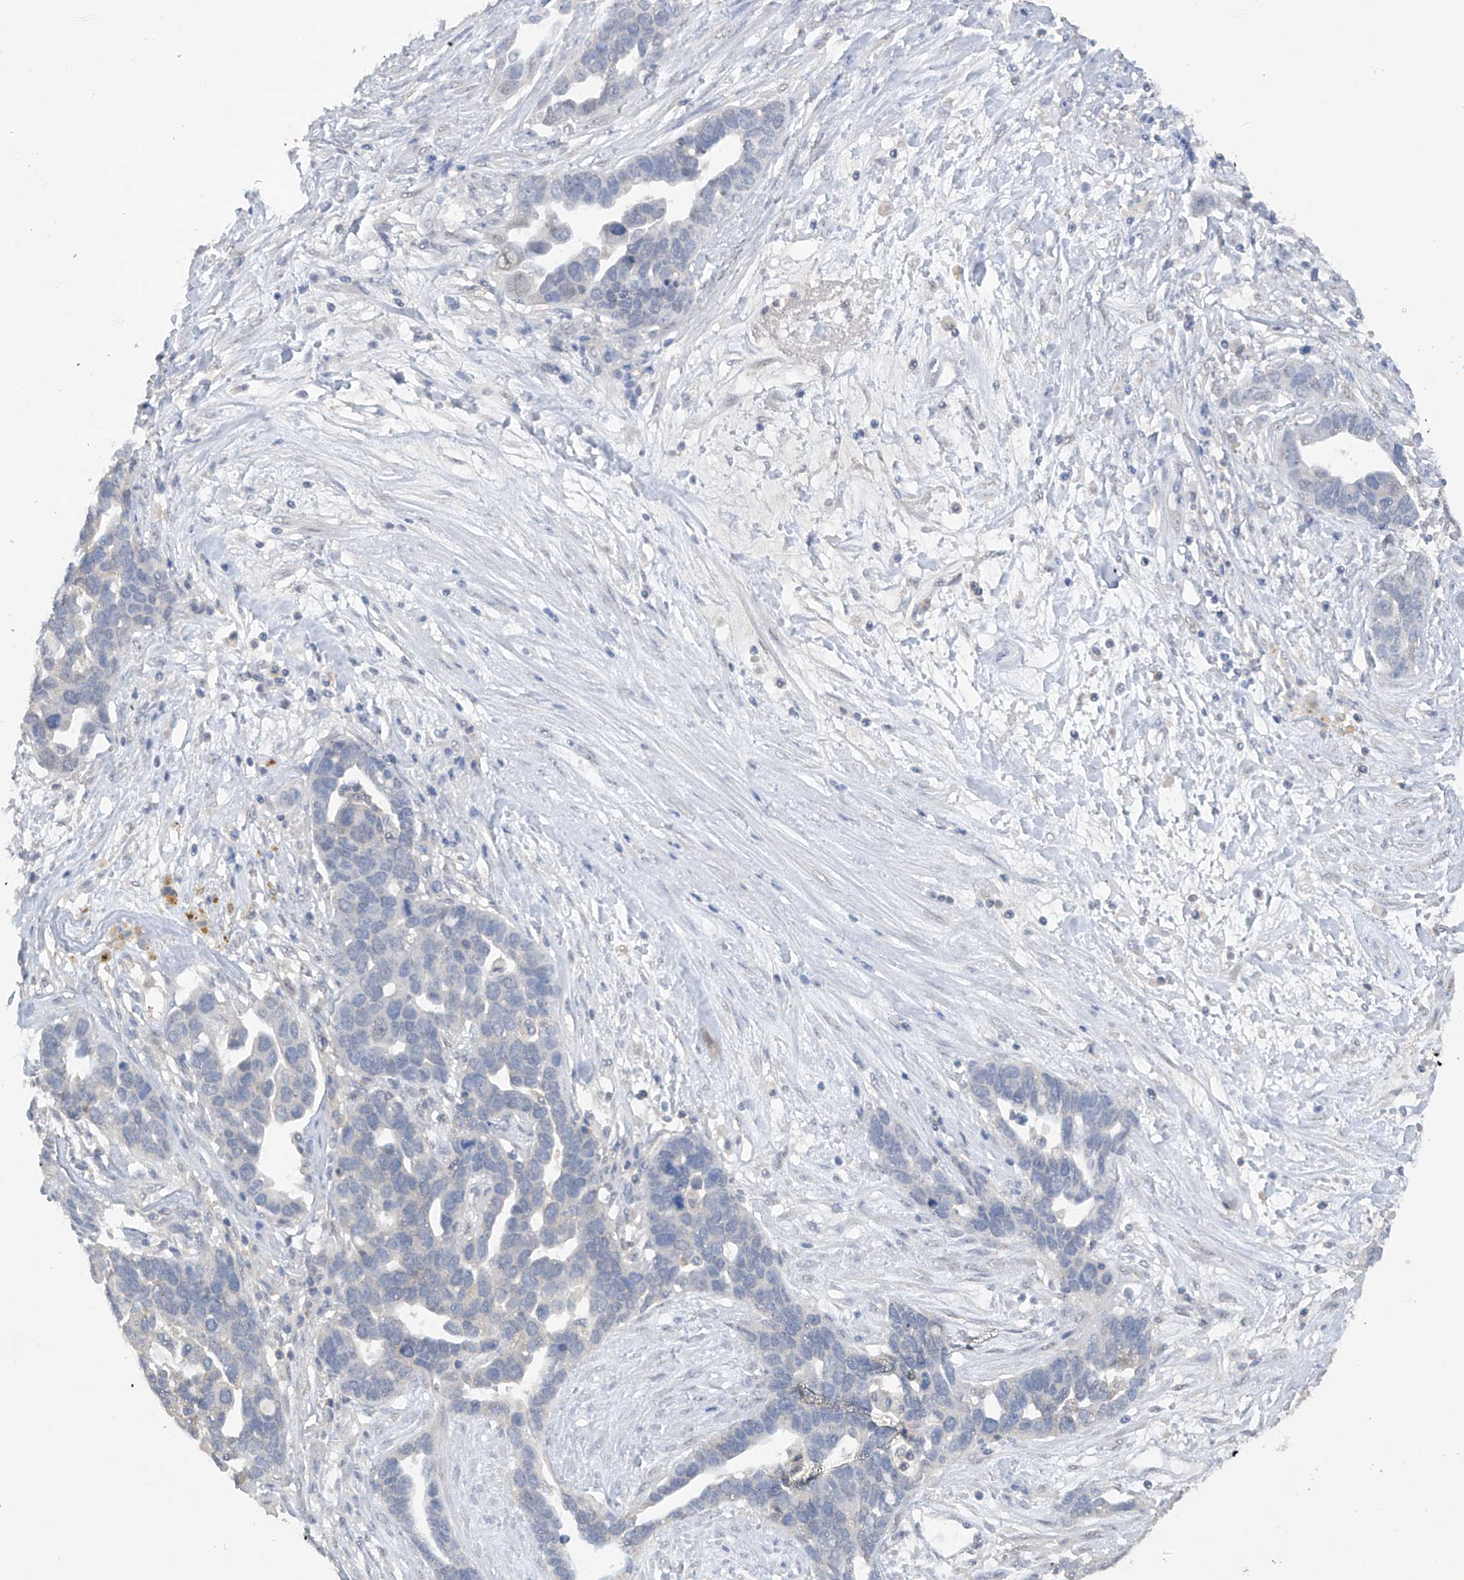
{"staining": {"intensity": "negative", "quantity": "none", "location": "none"}, "tissue": "ovarian cancer", "cell_type": "Tumor cells", "image_type": "cancer", "snomed": [{"axis": "morphology", "description": "Cystadenocarcinoma, serous, NOS"}, {"axis": "topography", "description": "Ovary"}], "caption": "High power microscopy micrograph of an immunohistochemistry (IHC) image of ovarian cancer, revealing no significant expression in tumor cells. (Brightfield microscopy of DAB immunohistochemistry (IHC) at high magnification).", "gene": "HAS3", "patient": {"sex": "female", "age": 54}}